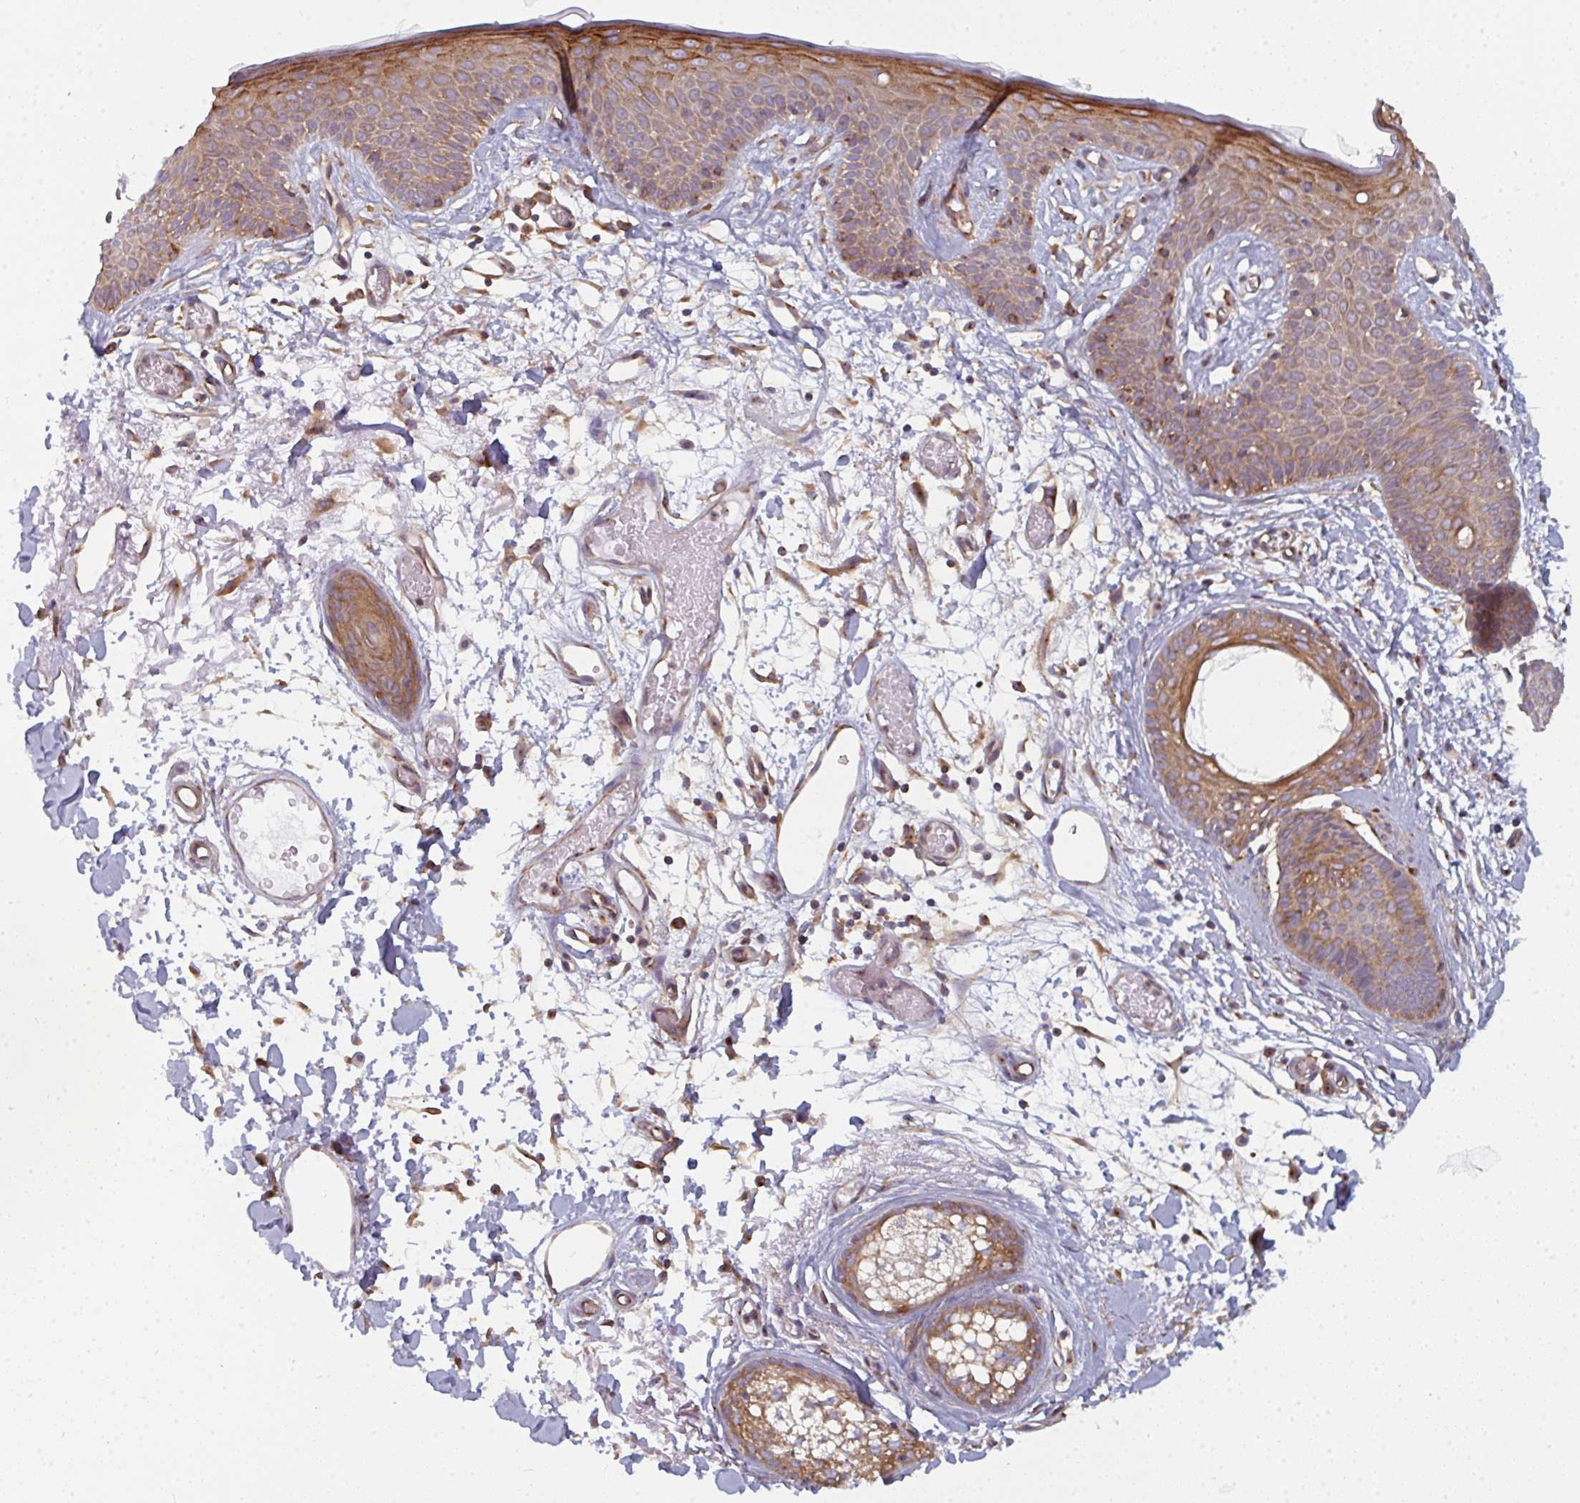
{"staining": {"intensity": "moderate", "quantity": ">75%", "location": "cytoplasmic/membranous"}, "tissue": "skin", "cell_type": "Fibroblasts", "image_type": "normal", "snomed": [{"axis": "morphology", "description": "Normal tissue, NOS"}, {"axis": "topography", "description": "Skin"}], "caption": "Immunohistochemical staining of normal human skin demonstrates medium levels of moderate cytoplasmic/membranous expression in approximately >75% of fibroblasts.", "gene": "DYNC1I2", "patient": {"sex": "male", "age": 79}}